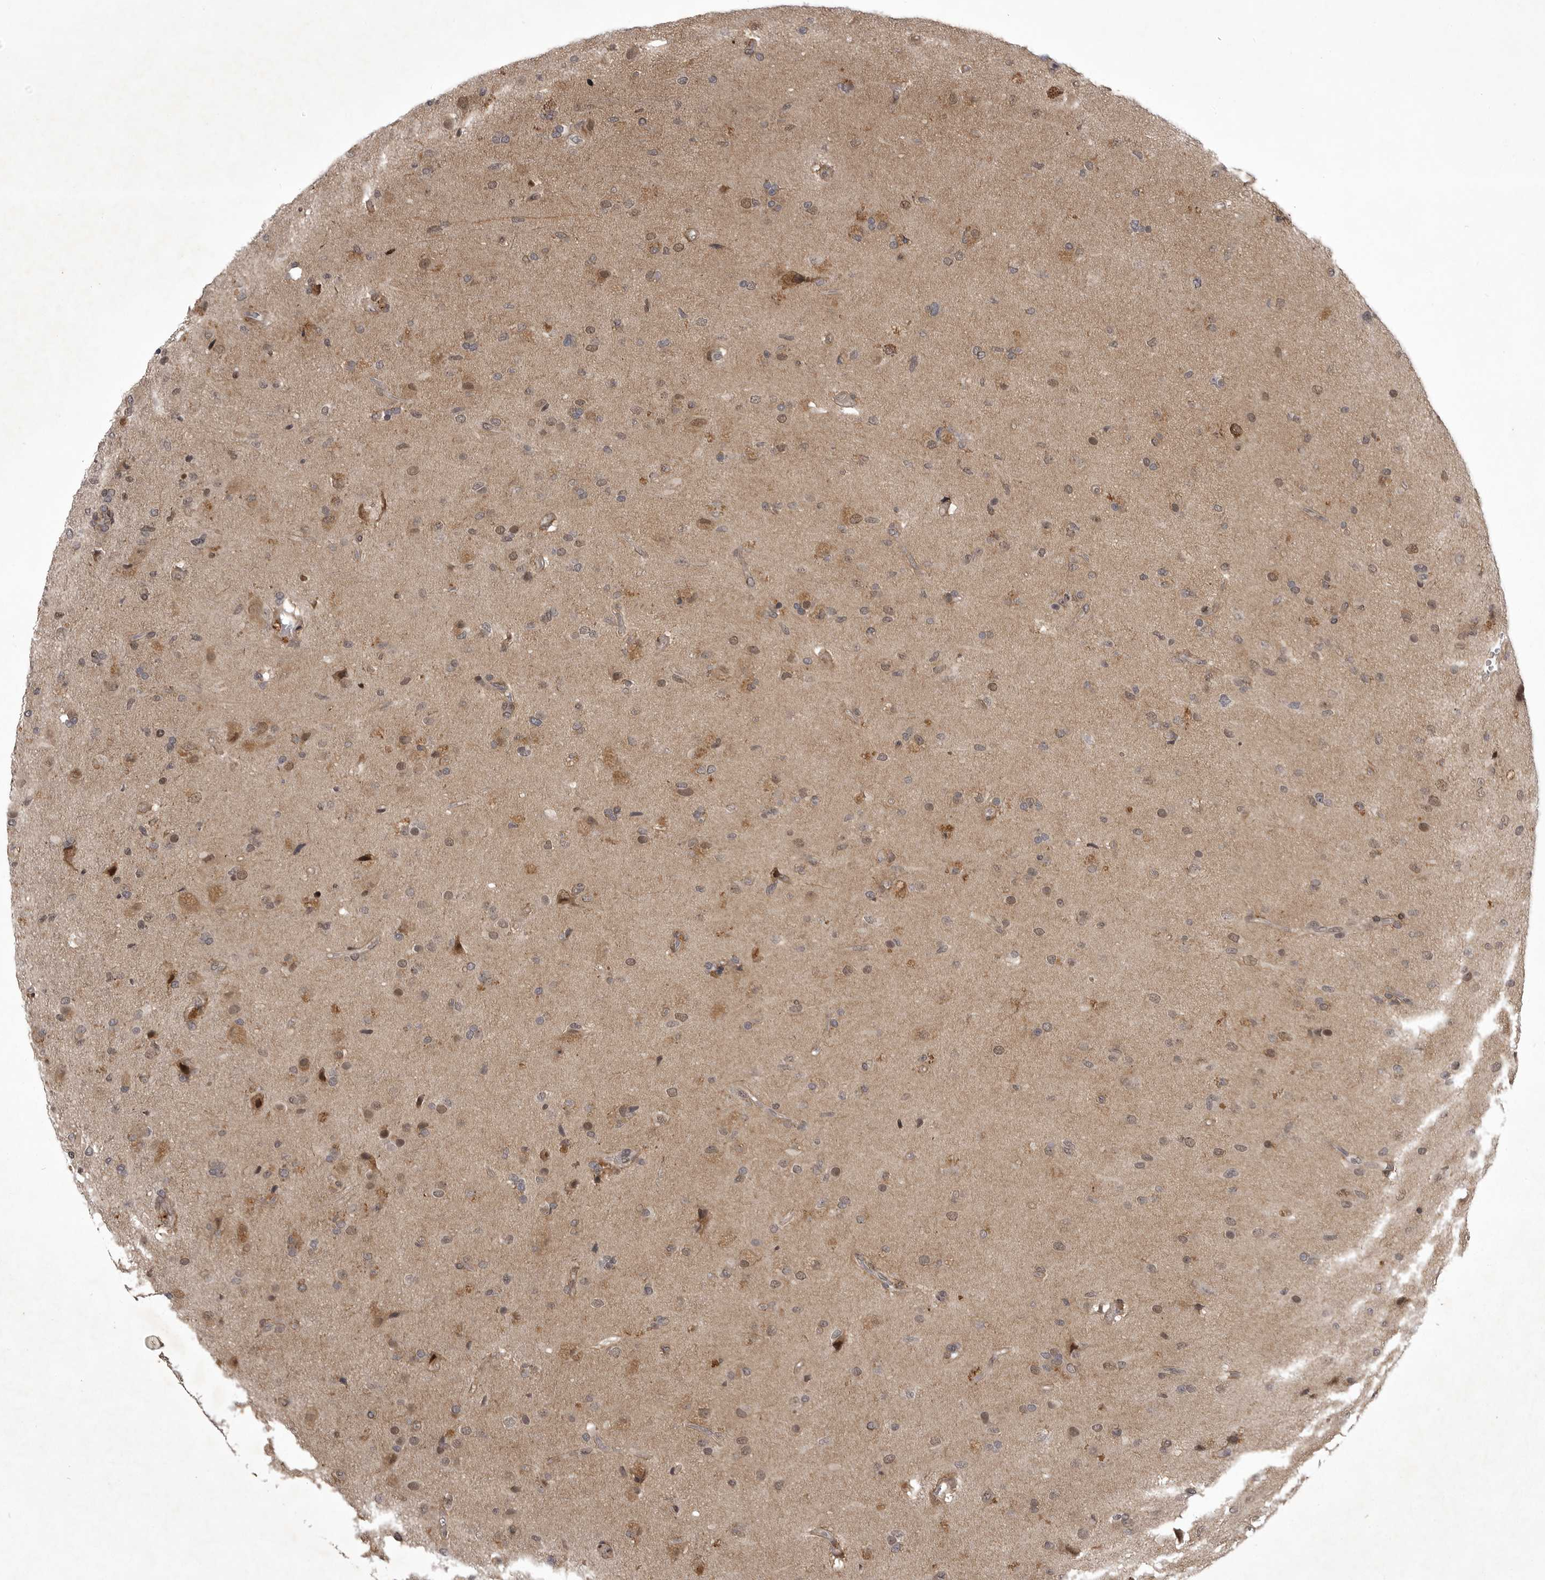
{"staining": {"intensity": "weak", "quantity": "25%-75%", "location": "cytoplasmic/membranous,nuclear"}, "tissue": "glioma", "cell_type": "Tumor cells", "image_type": "cancer", "snomed": [{"axis": "morphology", "description": "Glioma, malignant, High grade"}, {"axis": "topography", "description": "Brain"}], "caption": "Malignant high-grade glioma stained with a protein marker displays weak staining in tumor cells.", "gene": "SNX16", "patient": {"sex": "male", "age": 72}}